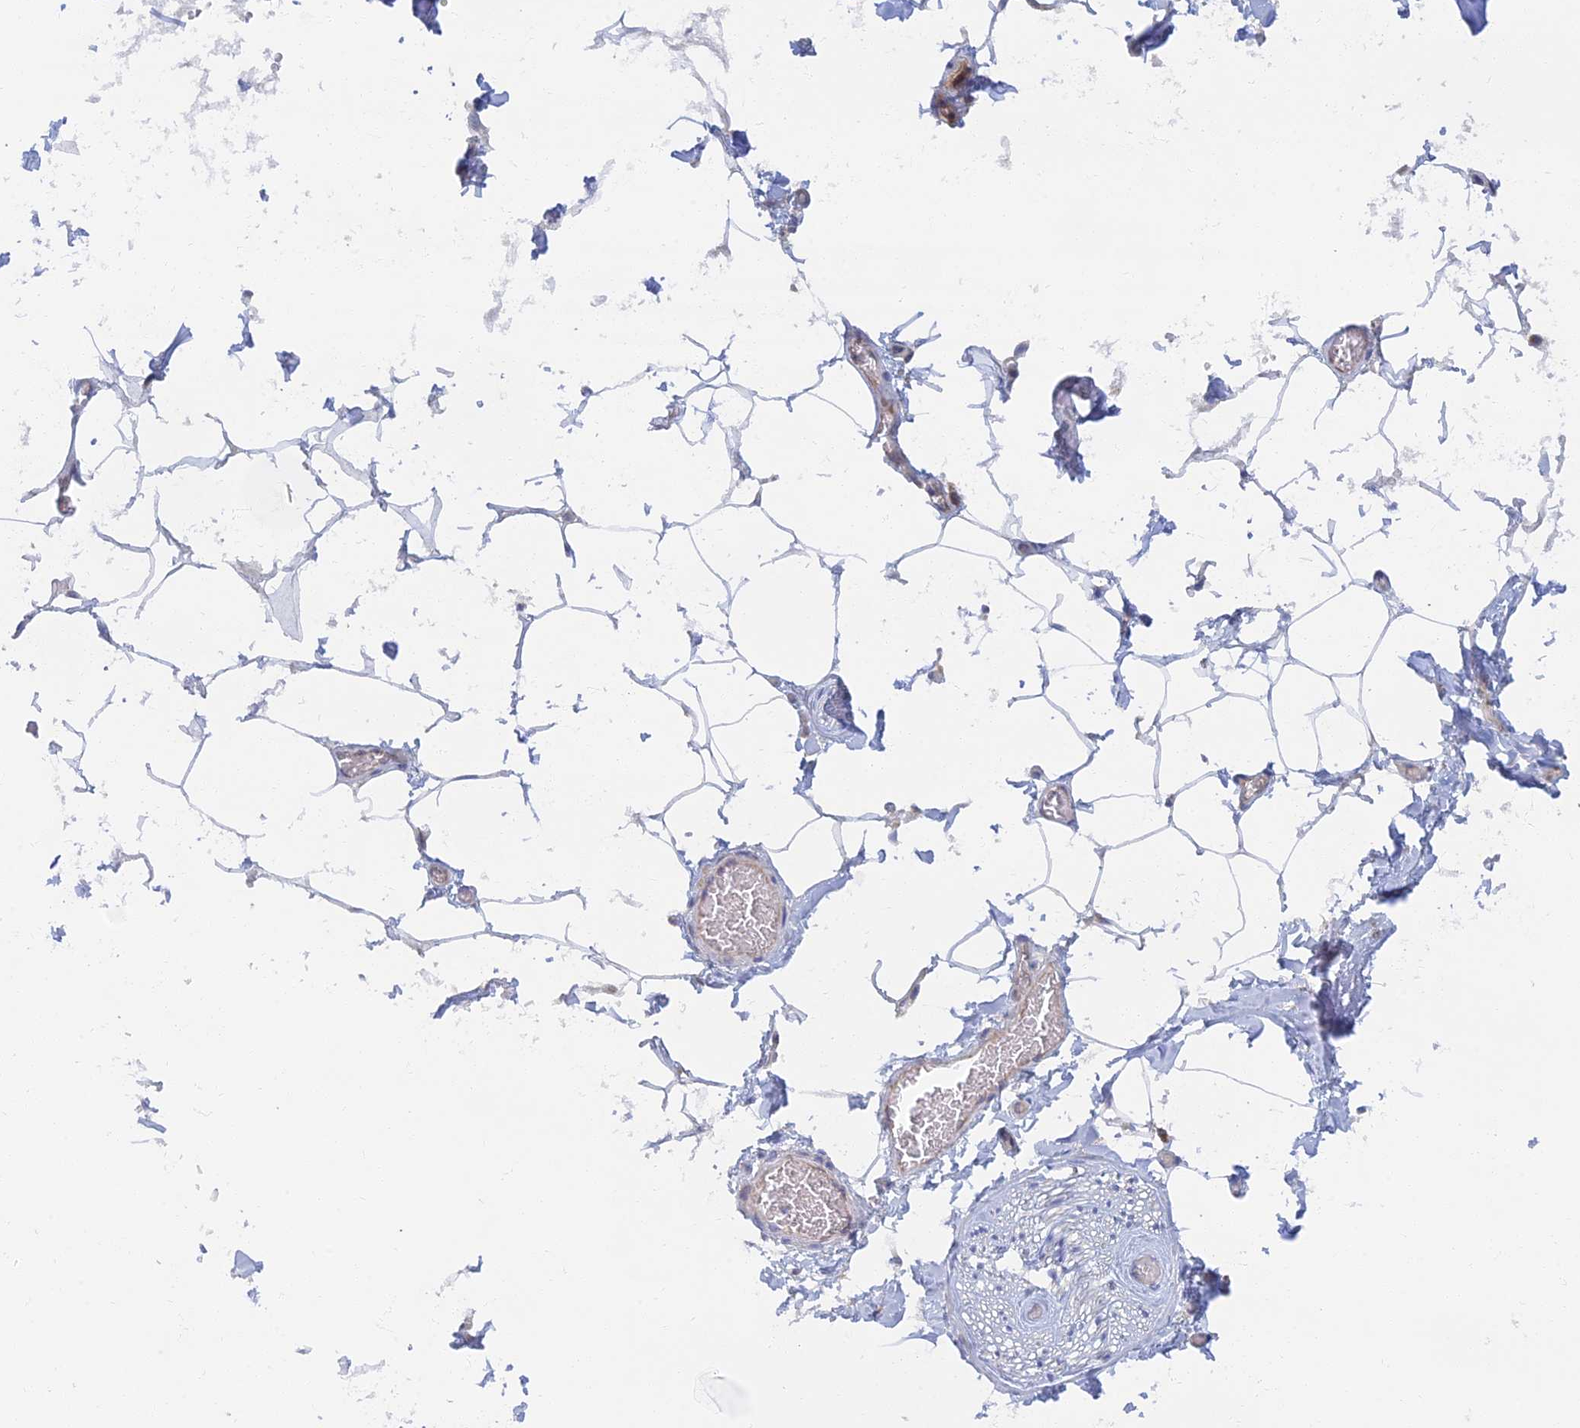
{"staining": {"intensity": "negative", "quantity": "none", "location": "none"}, "tissue": "adipose tissue", "cell_type": "Adipocytes", "image_type": "normal", "snomed": [{"axis": "morphology", "description": "Normal tissue, NOS"}, {"axis": "topography", "description": "Soft tissue"}, {"axis": "topography", "description": "Adipose tissue"}, {"axis": "topography", "description": "Vascular tissue"}, {"axis": "topography", "description": "Peripheral nerve tissue"}], "caption": "An immunohistochemistry micrograph of normal adipose tissue is shown. There is no staining in adipocytes of adipose tissue. The staining was performed using DAB (3,3'-diaminobenzidine) to visualize the protein expression in brown, while the nuclei were stained in blue with hematoxylin (Magnification: 20x).", "gene": "TMEM44", "patient": {"sex": "male", "age": 46}}